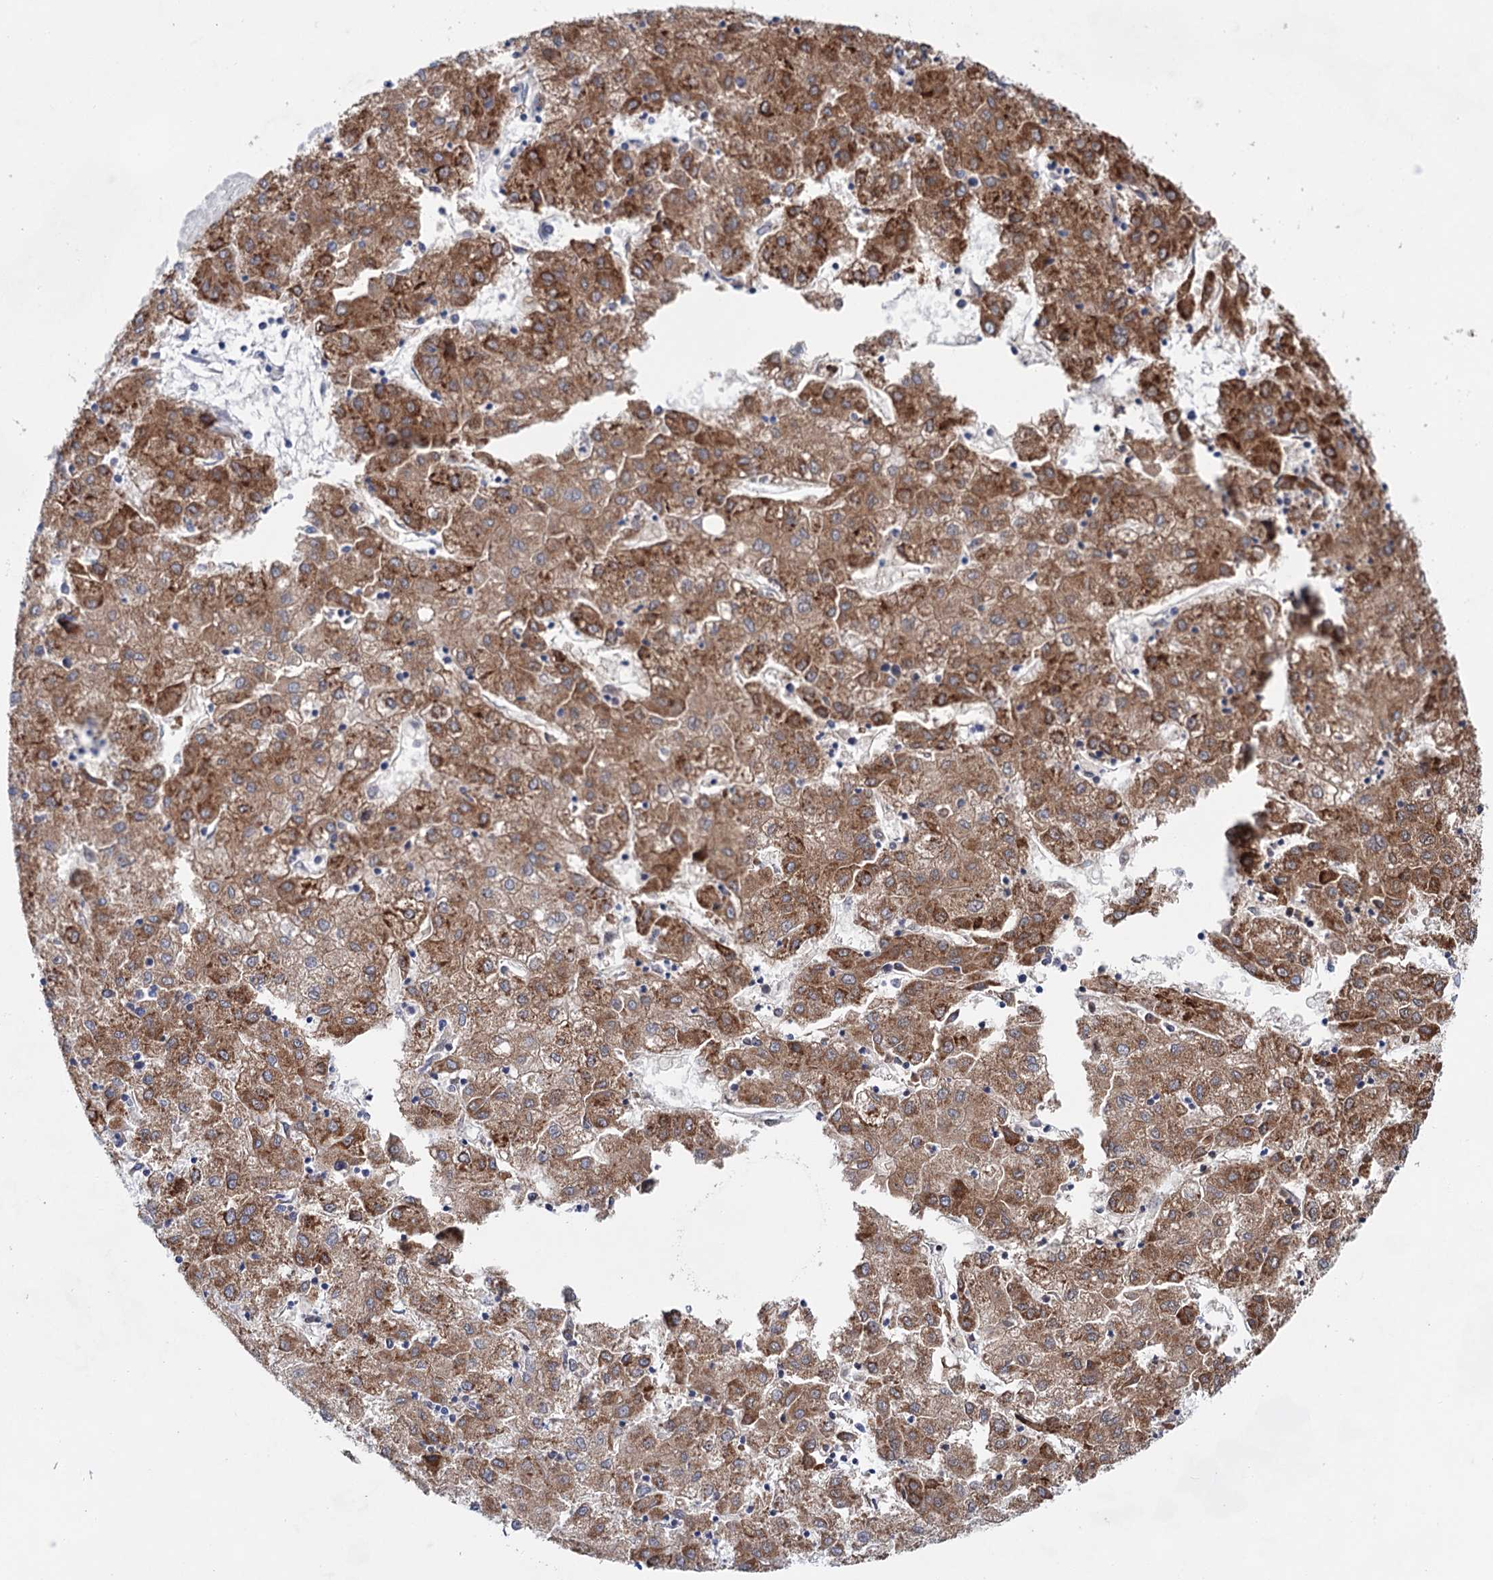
{"staining": {"intensity": "weak", "quantity": ">75%", "location": "cytoplasmic/membranous"}, "tissue": "liver cancer", "cell_type": "Tumor cells", "image_type": "cancer", "snomed": [{"axis": "morphology", "description": "Carcinoma, Hepatocellular, NOS"}, {"axis": "topography", "description": "Liver"}], "caption": "Tumor cells reveal low levels of weak cytoplasmic/membranous staining in about >75% of cells in human liver cancer (hepatocellular carcinoma). (DAB (3,3'-diaminobenzidine) IHC, brown staining for protein, blue staining for nuclei).", "gene": "MORN3", "patient": {"sex": "male", "age": 72}}